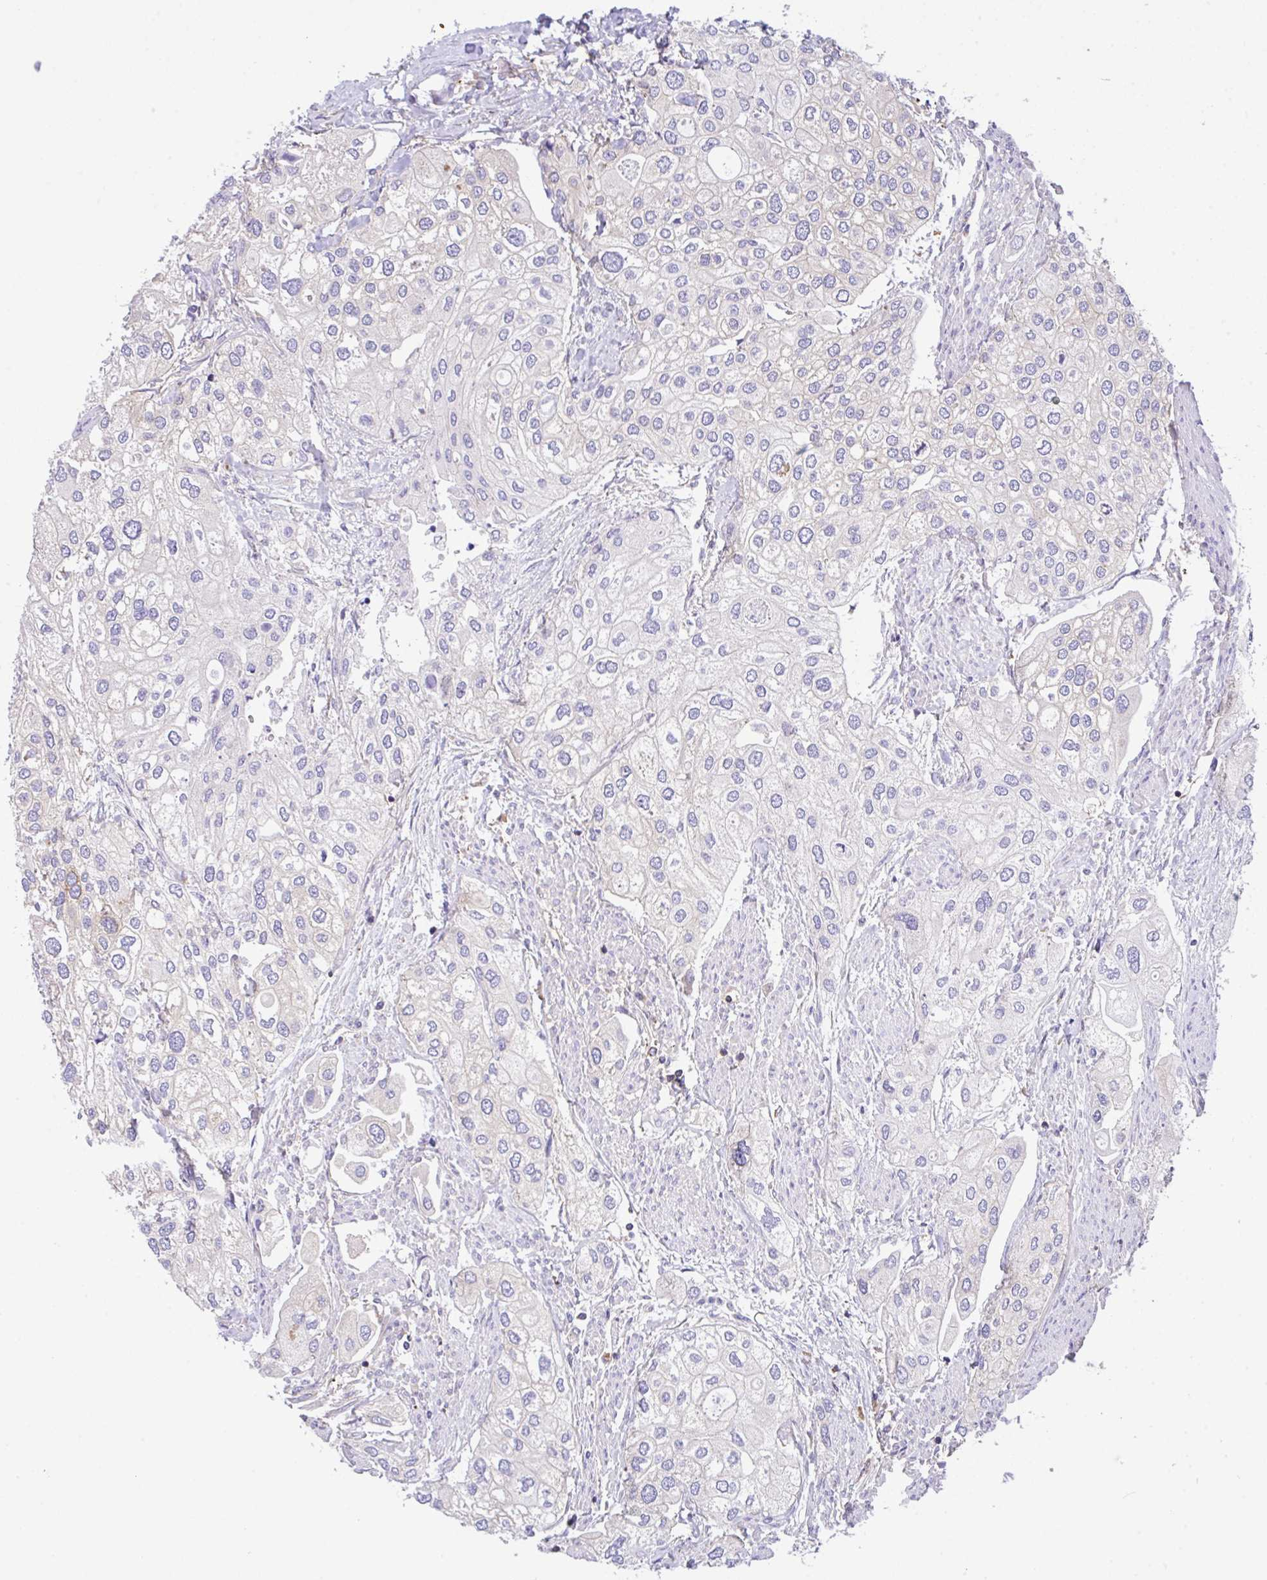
{"staining": {"intensity": "negative", "quantity": "none", "location": "none"}, "tissue": "urothelial cancer", "cell_type": "Tumor cells", "image_type": "cancer", "snomed": [{"axis": "morphology", "description": "Urothelial carcinoma, High grade"}, {"axis": "topography", "description": "Urinary bladder"}], "caption": "A histopathology image of high-grade urothelial carcinoma stained for a protein shows no brown staining in tumor cells.", "gene": "GFPT2", "patient": {"sex": "male", "age": 64}}